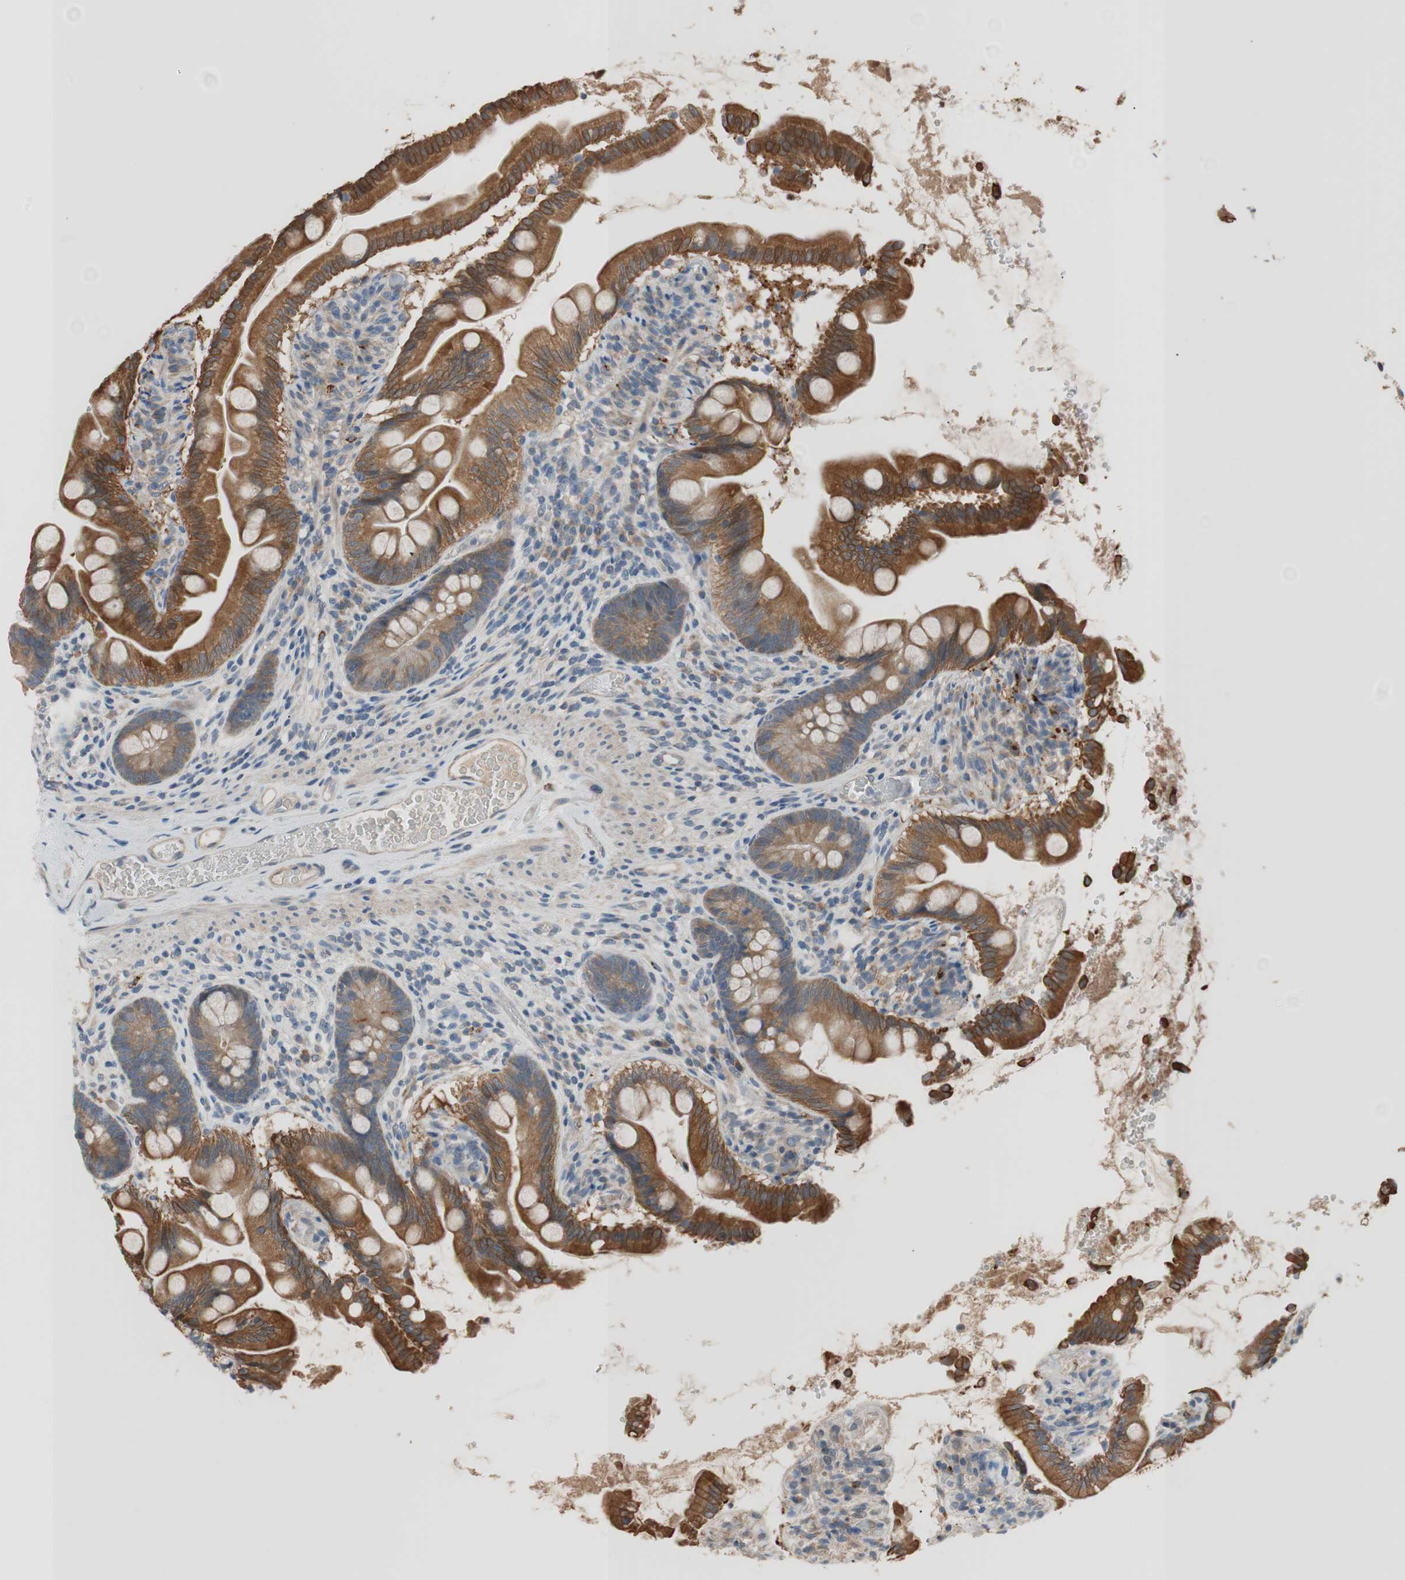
{"staining": {"intensity": "strong", "quantity": ">75%", "location": "cytoplasmic/membranous"}, "tissue": "small intestine", "cell_type": "Glandular cells", "image_type": "normal", "snomed": [{"axis": "morphology", "description": "Normal tissue, NOS"}, {"axis": "topography", "description": "Small intestine"}], "caption": "This micrograph reveals immunohistochemistry (IHC) staining of unremarkable small intestine, with high strong cytoplasmic/membranous staining in about >75% of glandular cells.", "gene": "FADS2", "patient": {"sex": "female", "age": 56}}